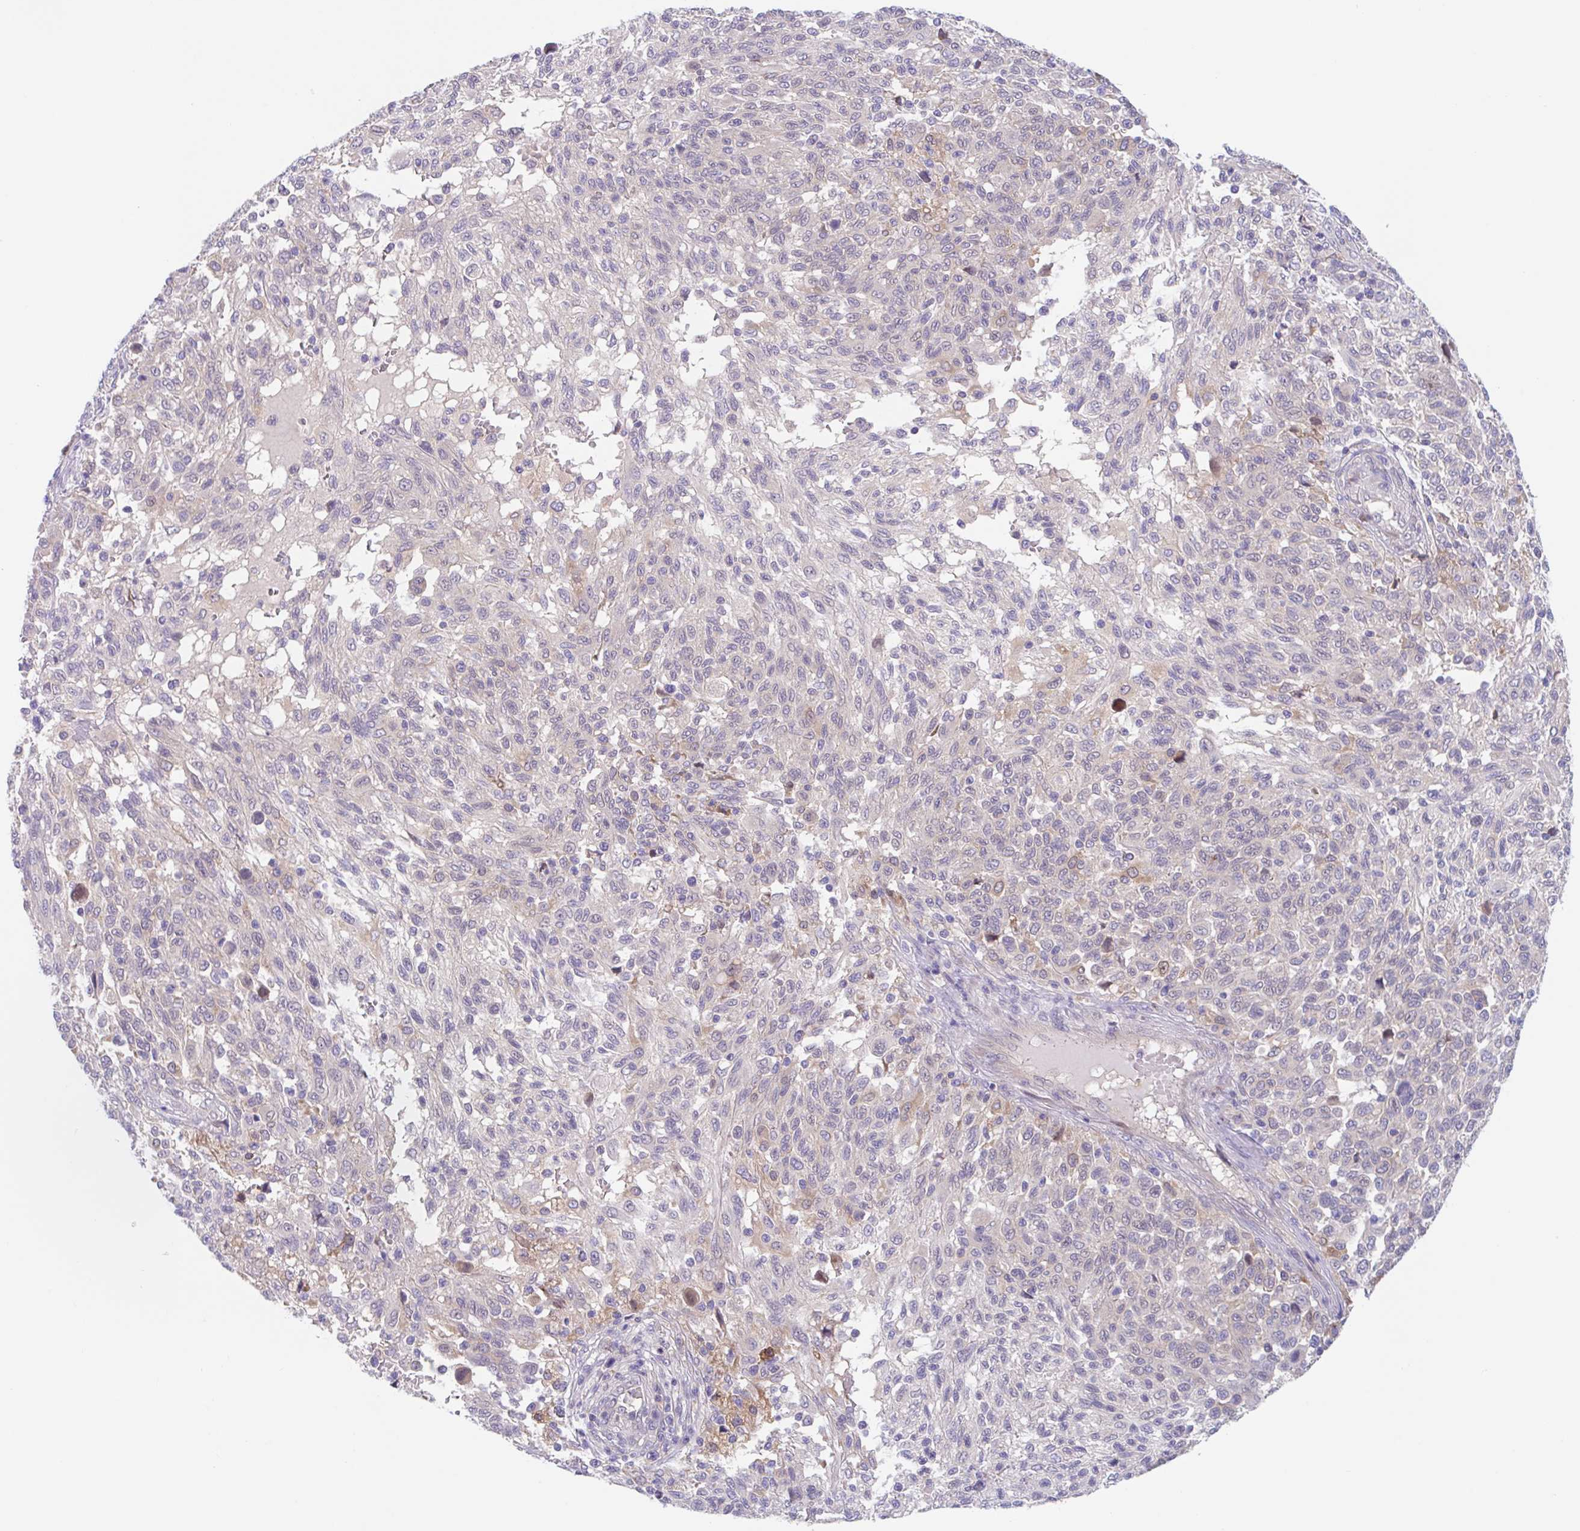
{"staining": {"intensity": "moderate", "quantity": "<25%", "location": "cytoplasmic/membranous"}, "tissue": "melanoma", "cell_type": "Tumor cells", "image_type": "cancer", "snomed": [{"axis": "morphology", "description": "Malignant melanoma, NOS"}, {"axis": "topography", "description": "Skin"}], "caption": "Protein expression analysis of human malignant melanoma reveals moderate cytoplasmic/membranous expression in about <25% of tumor cells. The staining is performed using DAB brown chromogen to label protein expression. The nuclei are counter-stained blue using hematoxylin.", "gene": "TMEM86A", "patient": {"sex": "male", "age": 66}}